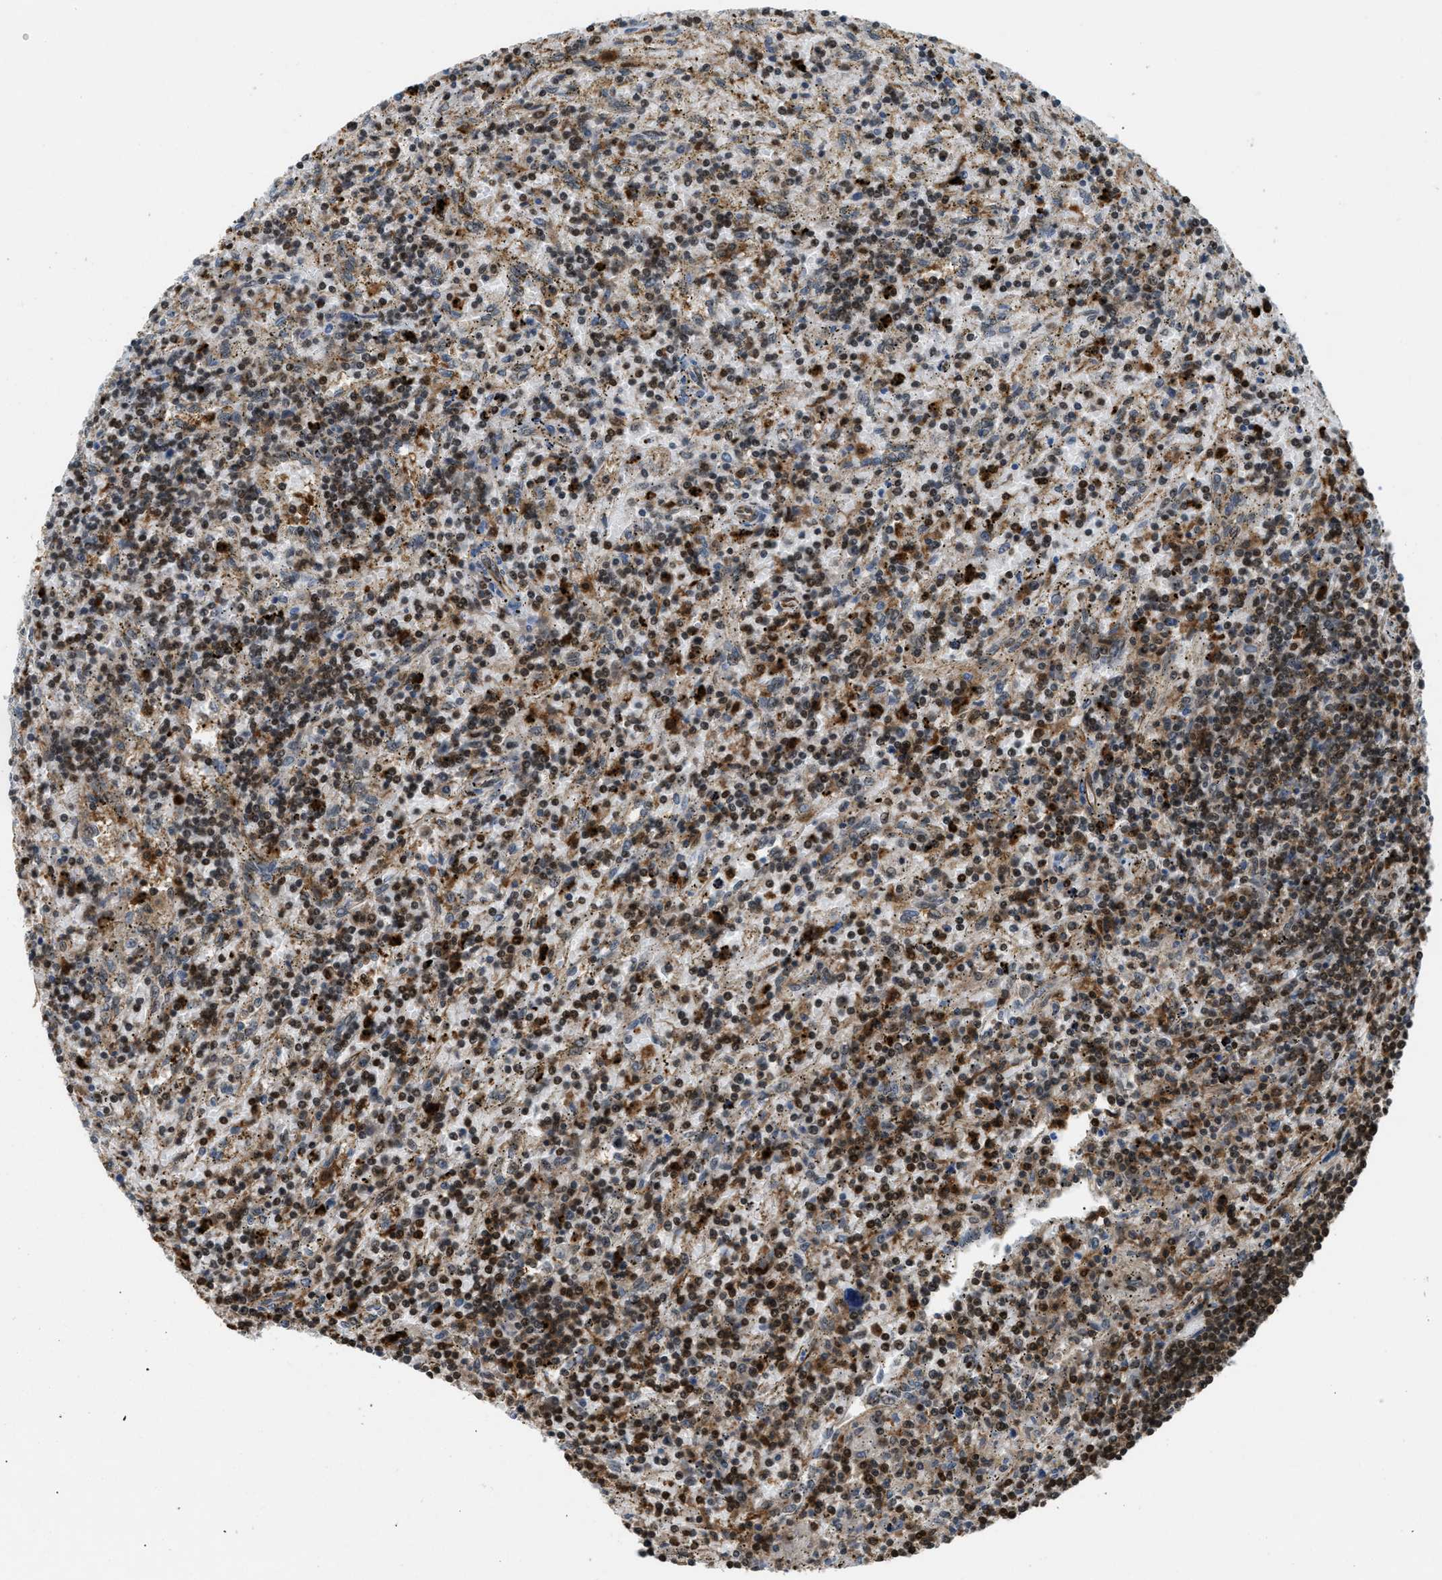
{"staining": {"intensity": "strong", "quantity": "25%-75%", "location": "cytoplasmic/membranous,nuclear"}, "tissue": "lymphoma", "cell_type": "Tumor cells", "image_type": "cancer", "snomed": [{"axis": "morphology", "description": "Malignant lymphoma, non-Hodgkin's type, Low grade"}, {"axis": "topography", "description": "Spleen"}], "caption": "Protein expression analysis of low-grade malignant lymphoma, non-Hodgkin's type exhibits strong cytoplasmic/membranous and nuclear staining in about 25%-75% of tumor cells.", "gene": "E2F1", "patient": {"sex": "male", "age": 76}}